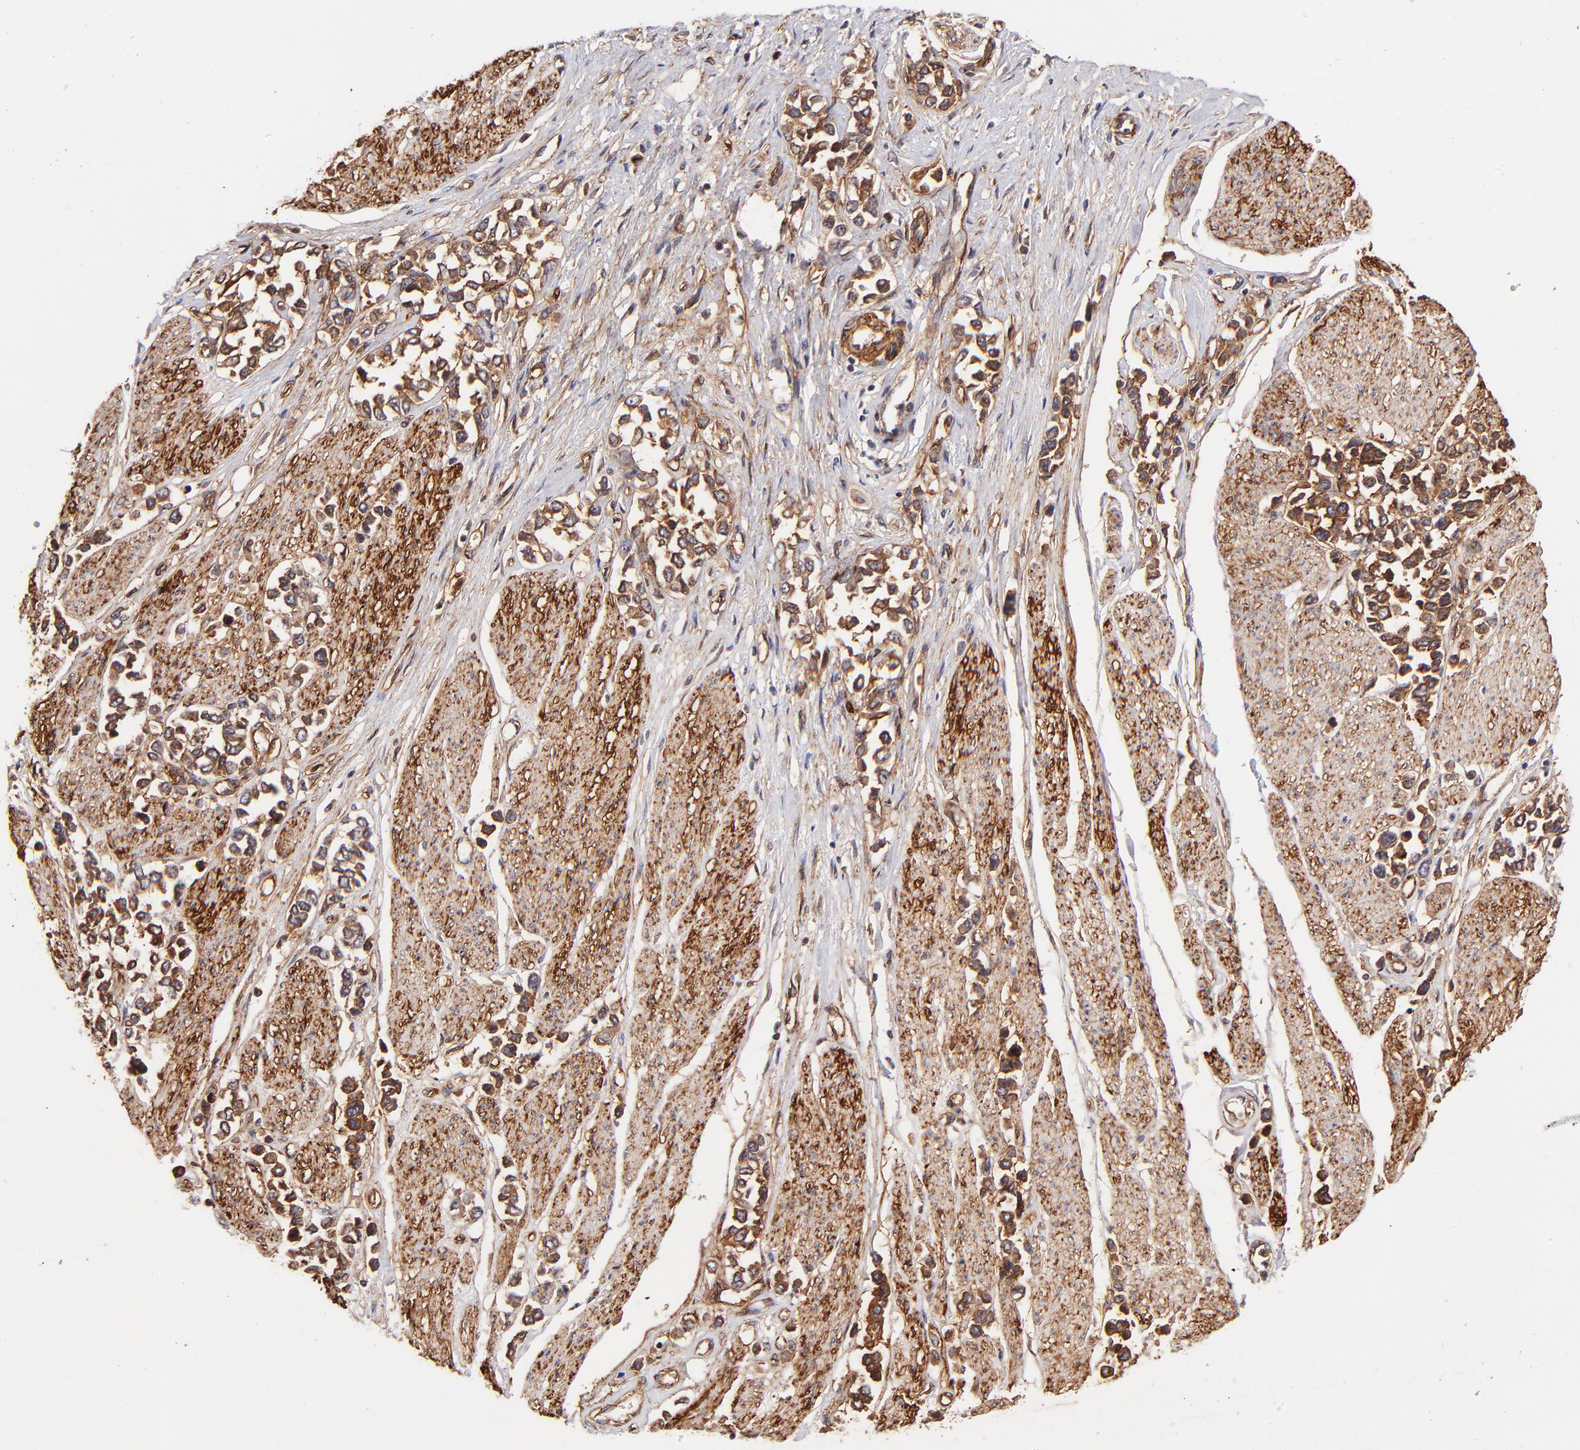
{"staining": {"intensity": "strong", "quantity": ">75%", "location": "cytoplasmic/membranous"}, "tissue": "stomach cancer", "cell_type": "Tumor cells", "image_type": "cancer", "snomed": [{"axis": "morphology", "description": "Adenocarcinoma, NOS"}, {"axis": "topography", "description": "Stomach, upper"}], "caption": "Immunohistochemistry photomicrograph of adenocarcinoma (stomach) stained for a protein (brown), which demonstrates high levels of strong cytoplasmic/membranous positivity in approximately >75% of tumor cells.", "gene": "ITGB1", "patient": {"sex": "male", "age": 76}}